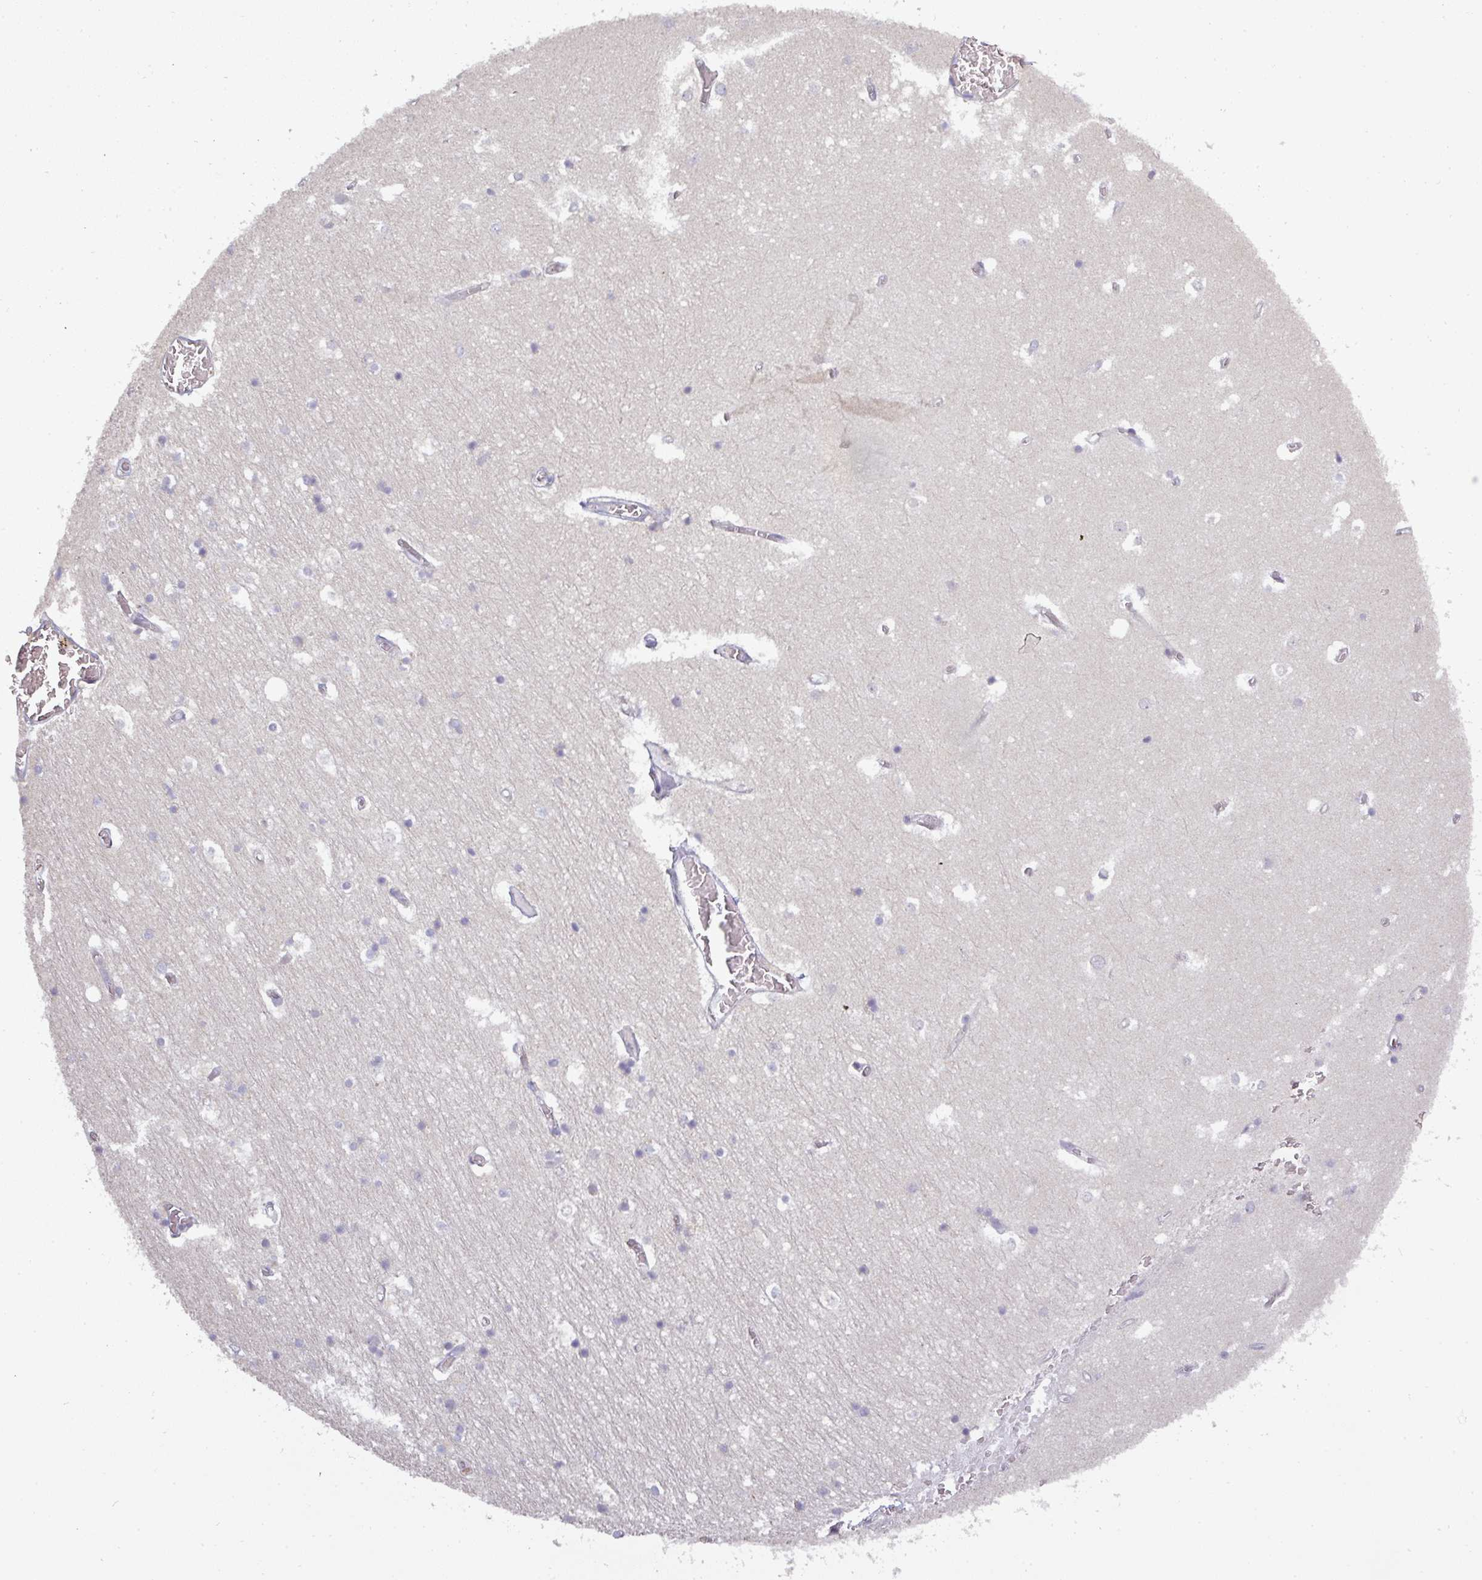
{"staining": {"intensity": "negative", "quantity": "none", "location": "none"}, "tissue": "hippocampus", "cell_type": "Glial cells", "image_type": "normal", "snomed": [{"axis": "morphology", "description": "Normal tissue, NOS"}, {"axis": "topography", "description": "Hippocampus"}], "caption": "Immunohistochemical staining of benign human hippocampus displays no significant staining in glial cells.", "gene": "NIN", "patient": {"sex": "female", "age": 52}}